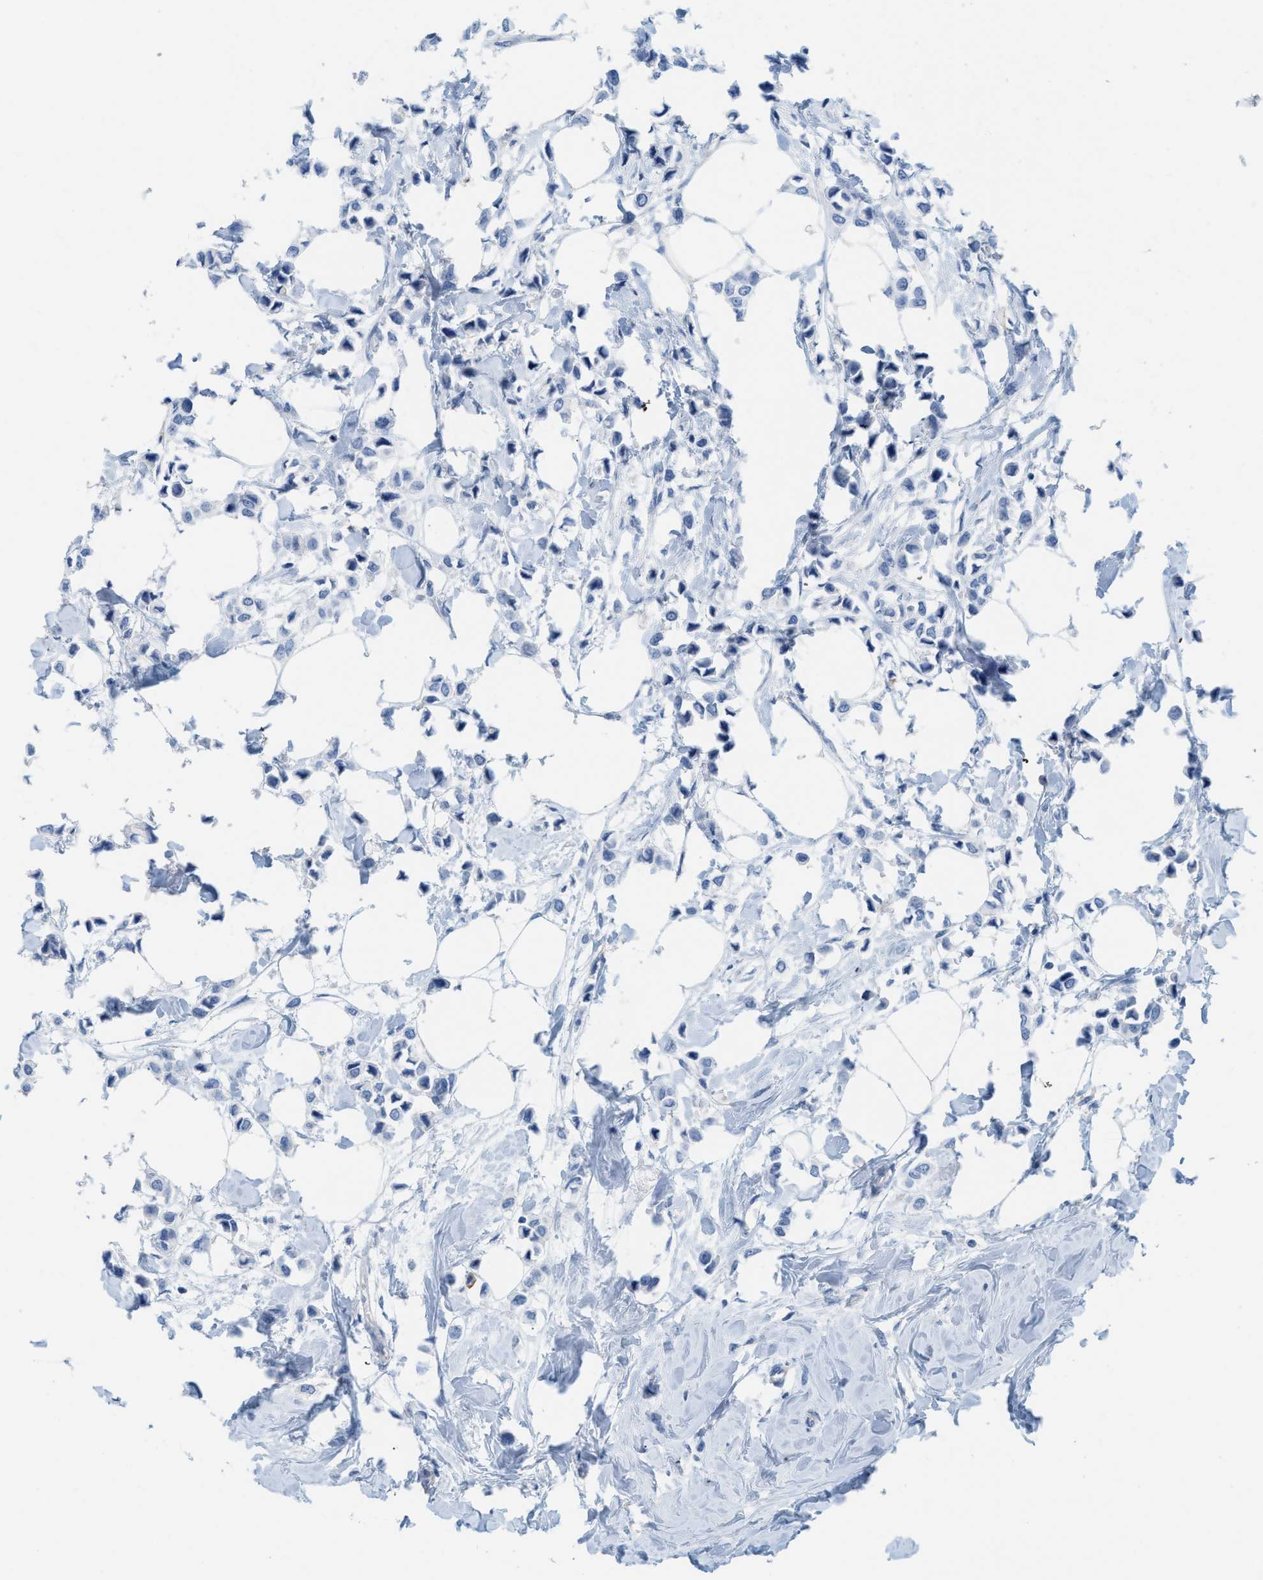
{"staining": {"intensity": "negative", "quantity": "none", "location": "none"}, "tissue": "breast cancer", "cell_type": "Tumor cells", "image_type": "cancer", "snomed": [{"axis": "morphology", "description": "Lobular carcinoma"}, {"axis": "topography", "description": "Breast"}], "caption": "Human lobular carcinoma (breast) stained for a protein using immunohistochemistry demonstrates no expression in tumor cells.", "gene": "SLC3A2", "patient": {"sex": "female", "age": 51}}